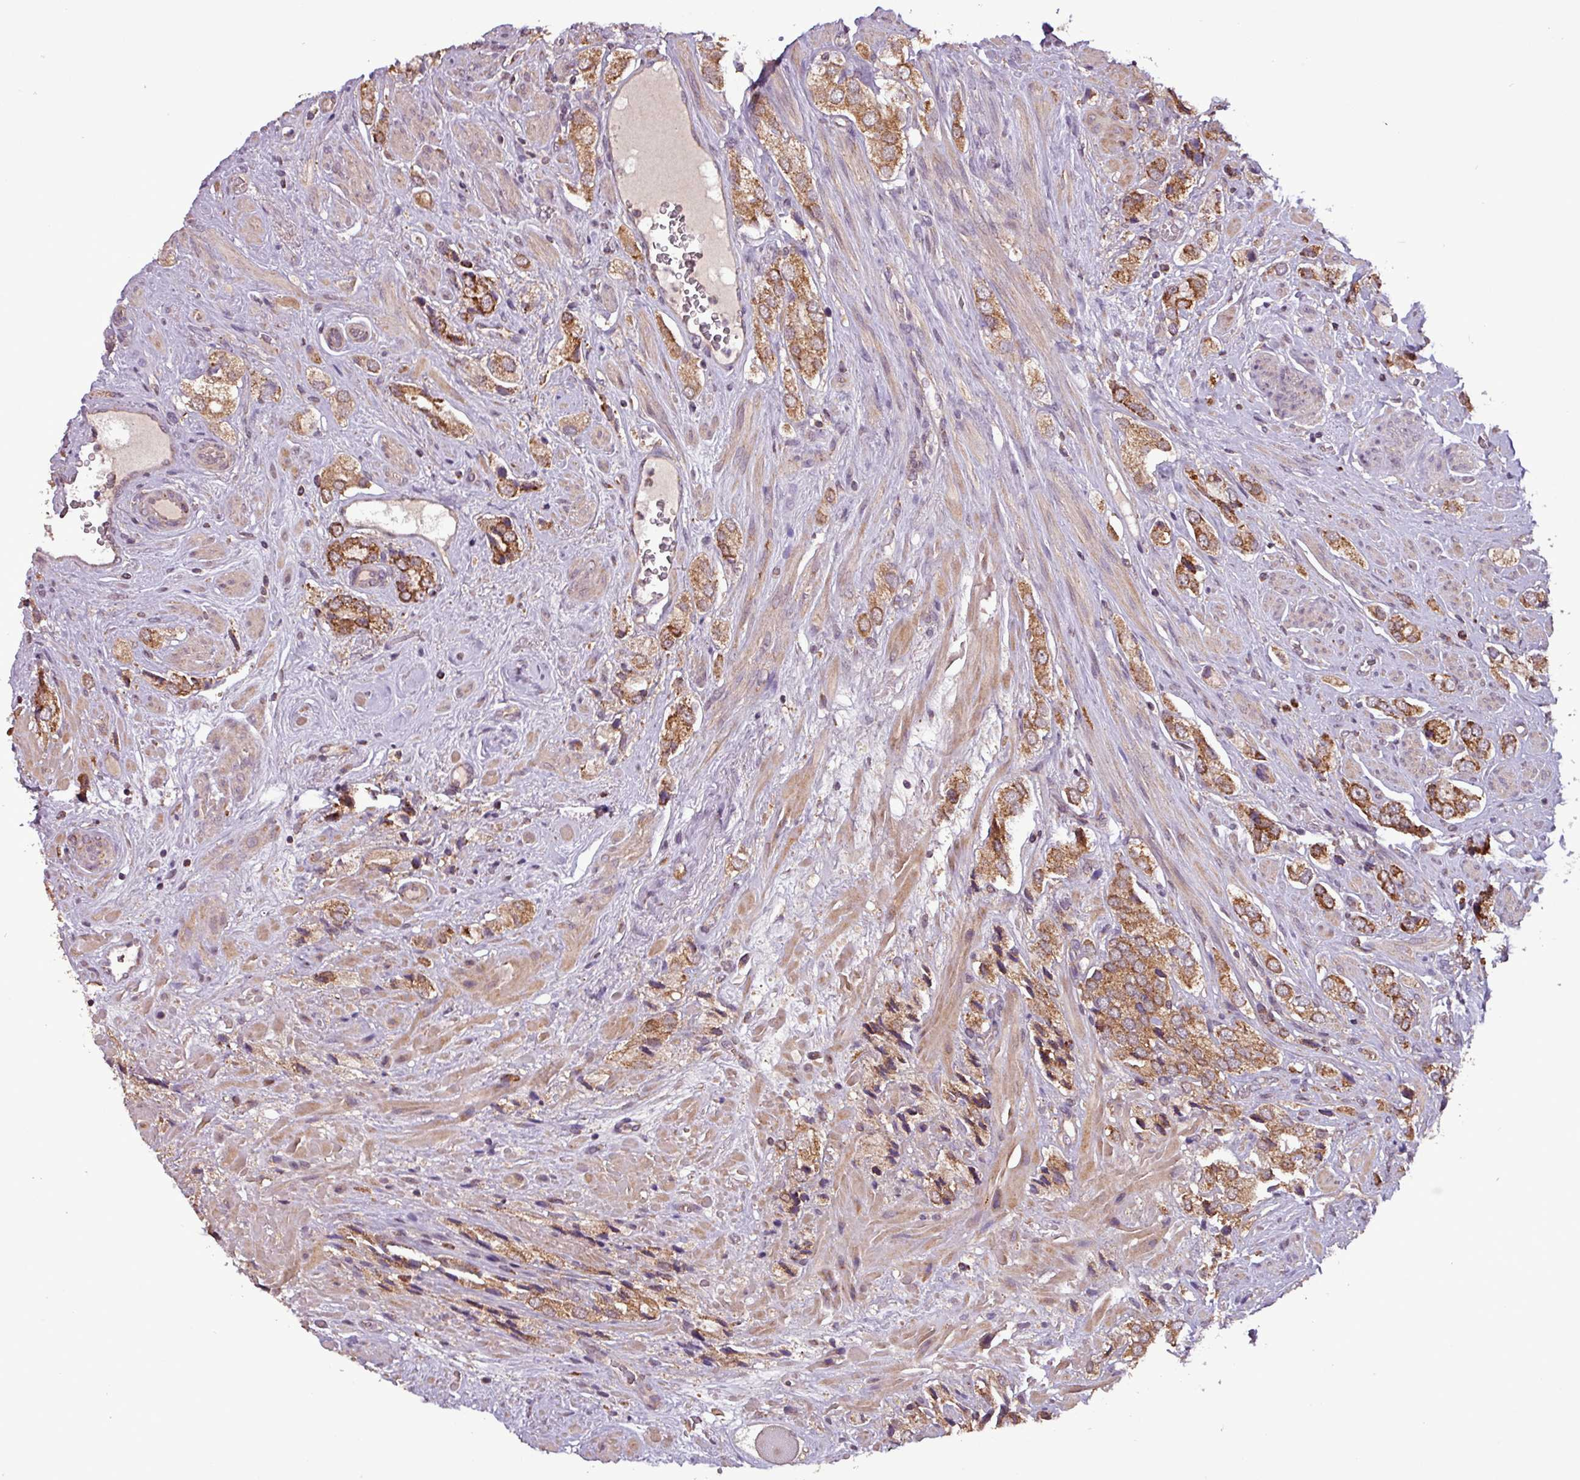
{"staining": {"intensity": "moderate", "quantity": ">75%", "location": "cytoplasmic/membranous"}, "tissue": "prostate cancer", "cell_type": "Tumor cells", "image_type": "cancer", "snomed": [{"axis": "morphology", "description": "Adenocarcinoma, High grade"}, {"axis": "topography", "description": "Prostate and seminal vesicle, NOS"}], "caption": "There is medium levels of moderate cytoplasmic/membranous expression in tumor cells of prostate cancer (adenocarcinoma (high-grade)), as demonstrated by immunohistochemical staining (brown color).", "gene": "MCTP2", "patient": {"sex": "male", "age": 64}}